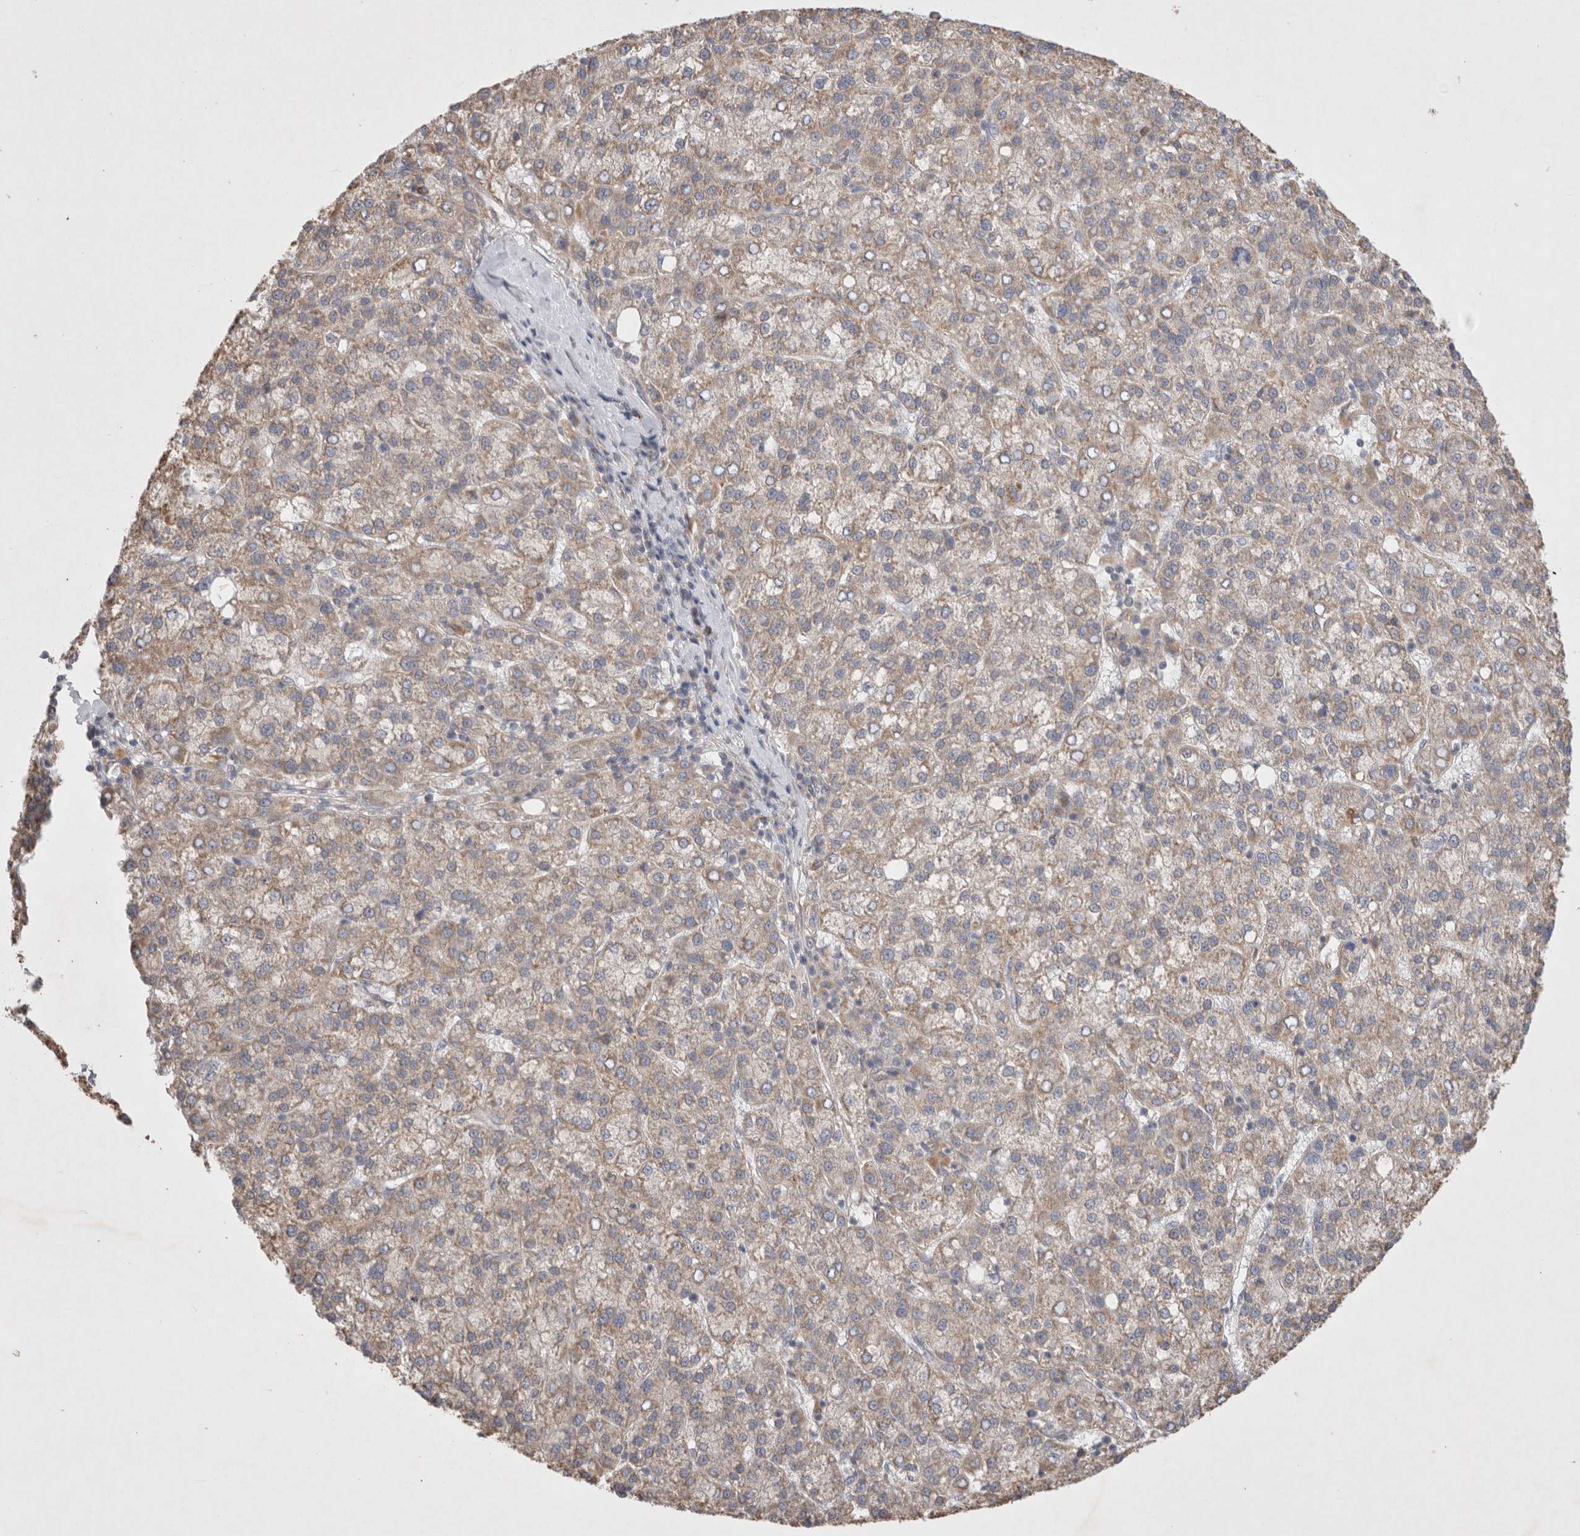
{"staining": {"intensity": "weak", "quantity": ">75%", "location": "cytoplasmic/membranous"}, "tissue": "liver cancer", "cell_type": "Tumor cells", "image_type": "cancer", "snomed": [{"axis": "morphology", "description": "Carcinoma, Hepatocellular, NOS"}, {"axis": "topography", "description": "Liver"}], "caption": "Human hepatocellular carcinoma (liver) stained with a protein marker shows weak staining in tumor cells.", "gene": "NPC1", "patient": {"sex": "female", "age": 58}}